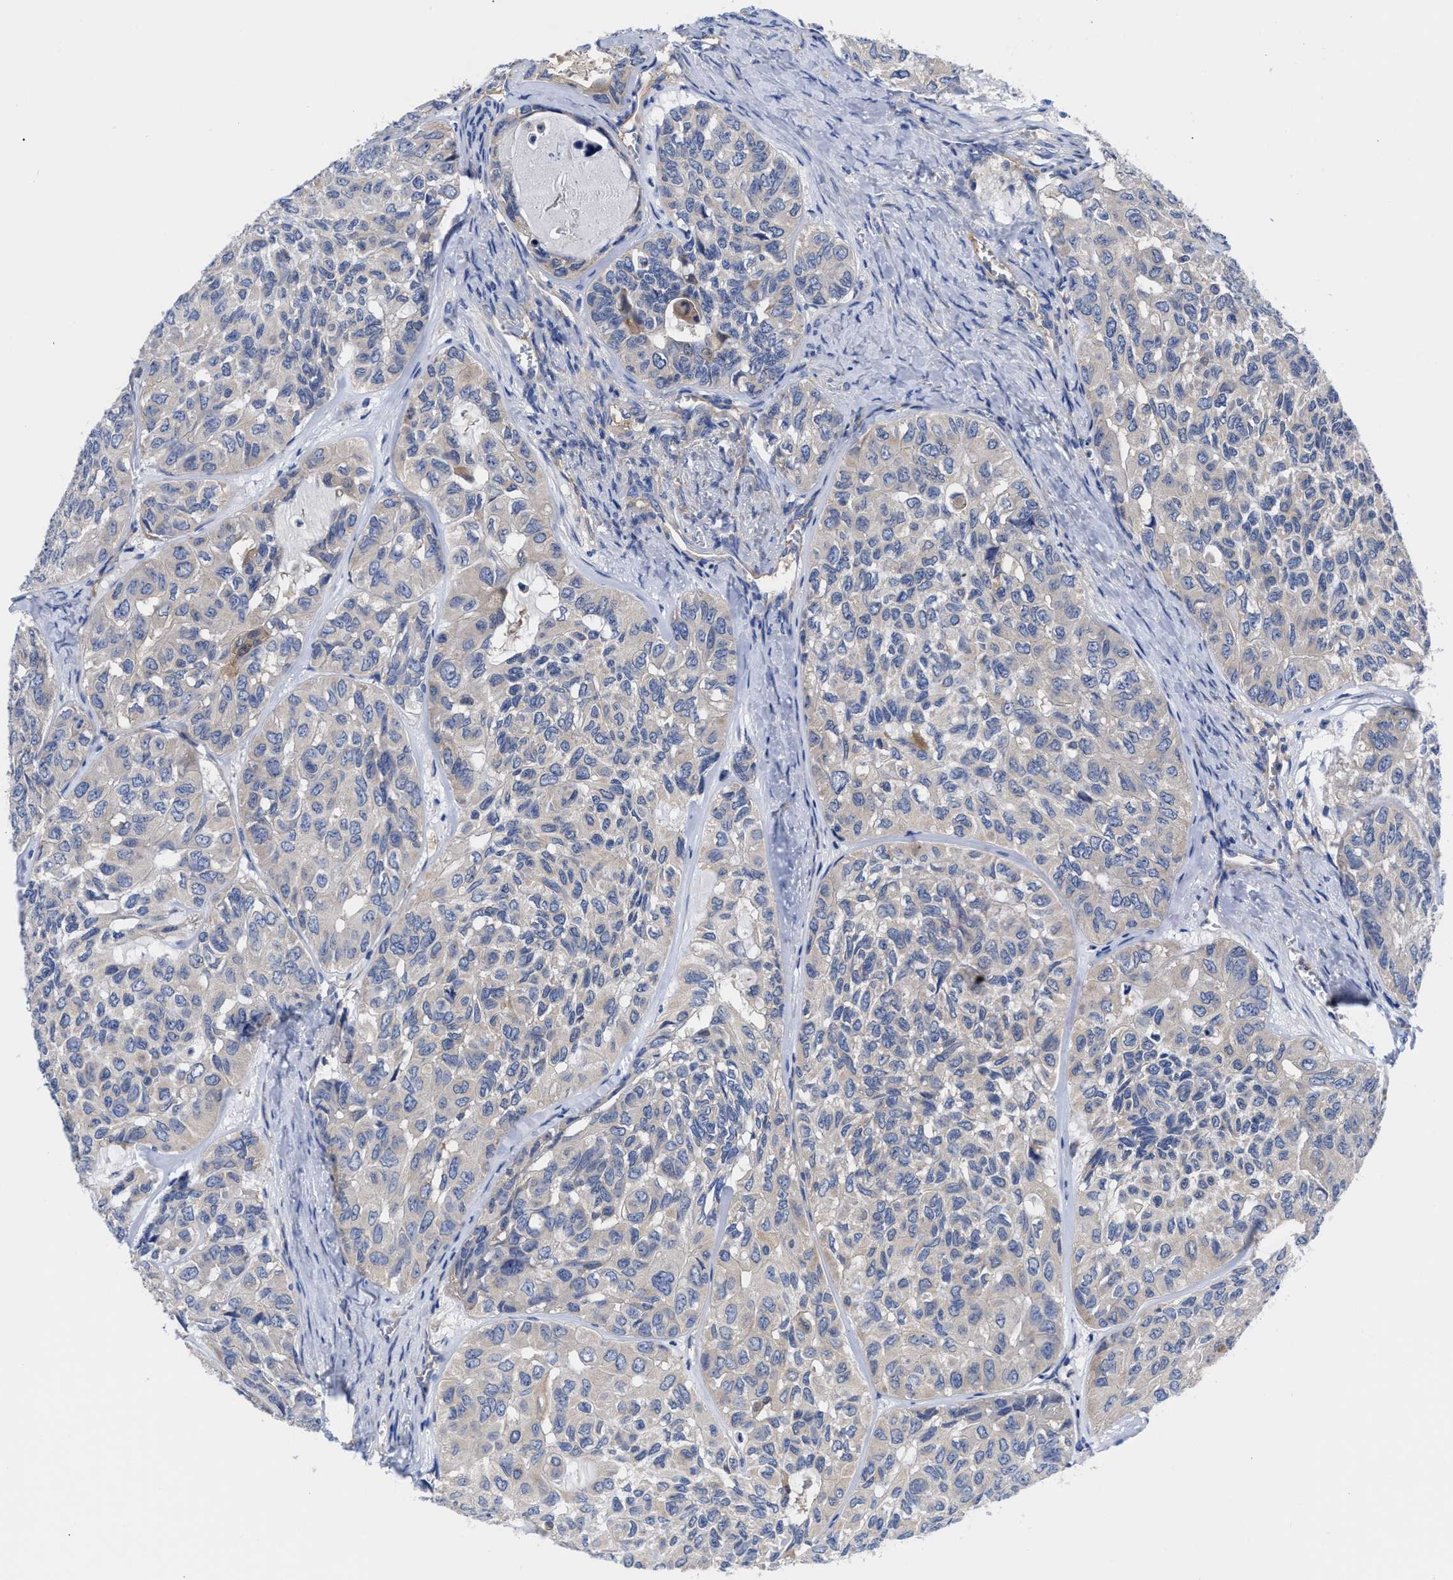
{"staining": {"intensity": "weak", "quantity": "<25%", "location": "cytoplasmic/membranous"}, "tissue": "head and neck cancer", "cell_type": "Tumor cells", "image_type": "cancer", "snomed": [{"axis": "morphology", "description": "Adenocarcinoma, NOS"}, {"axis": "topography", "description": "Salivary gland, NOS"}, {"axis": "topography", "description": "Head-Neck"}], "caption": "Tumor cells are negative for protein expression in human adenocarcinoma (head and neck).", "gene": "RBKS", "patient": {"sex": "female", "age": 76}}